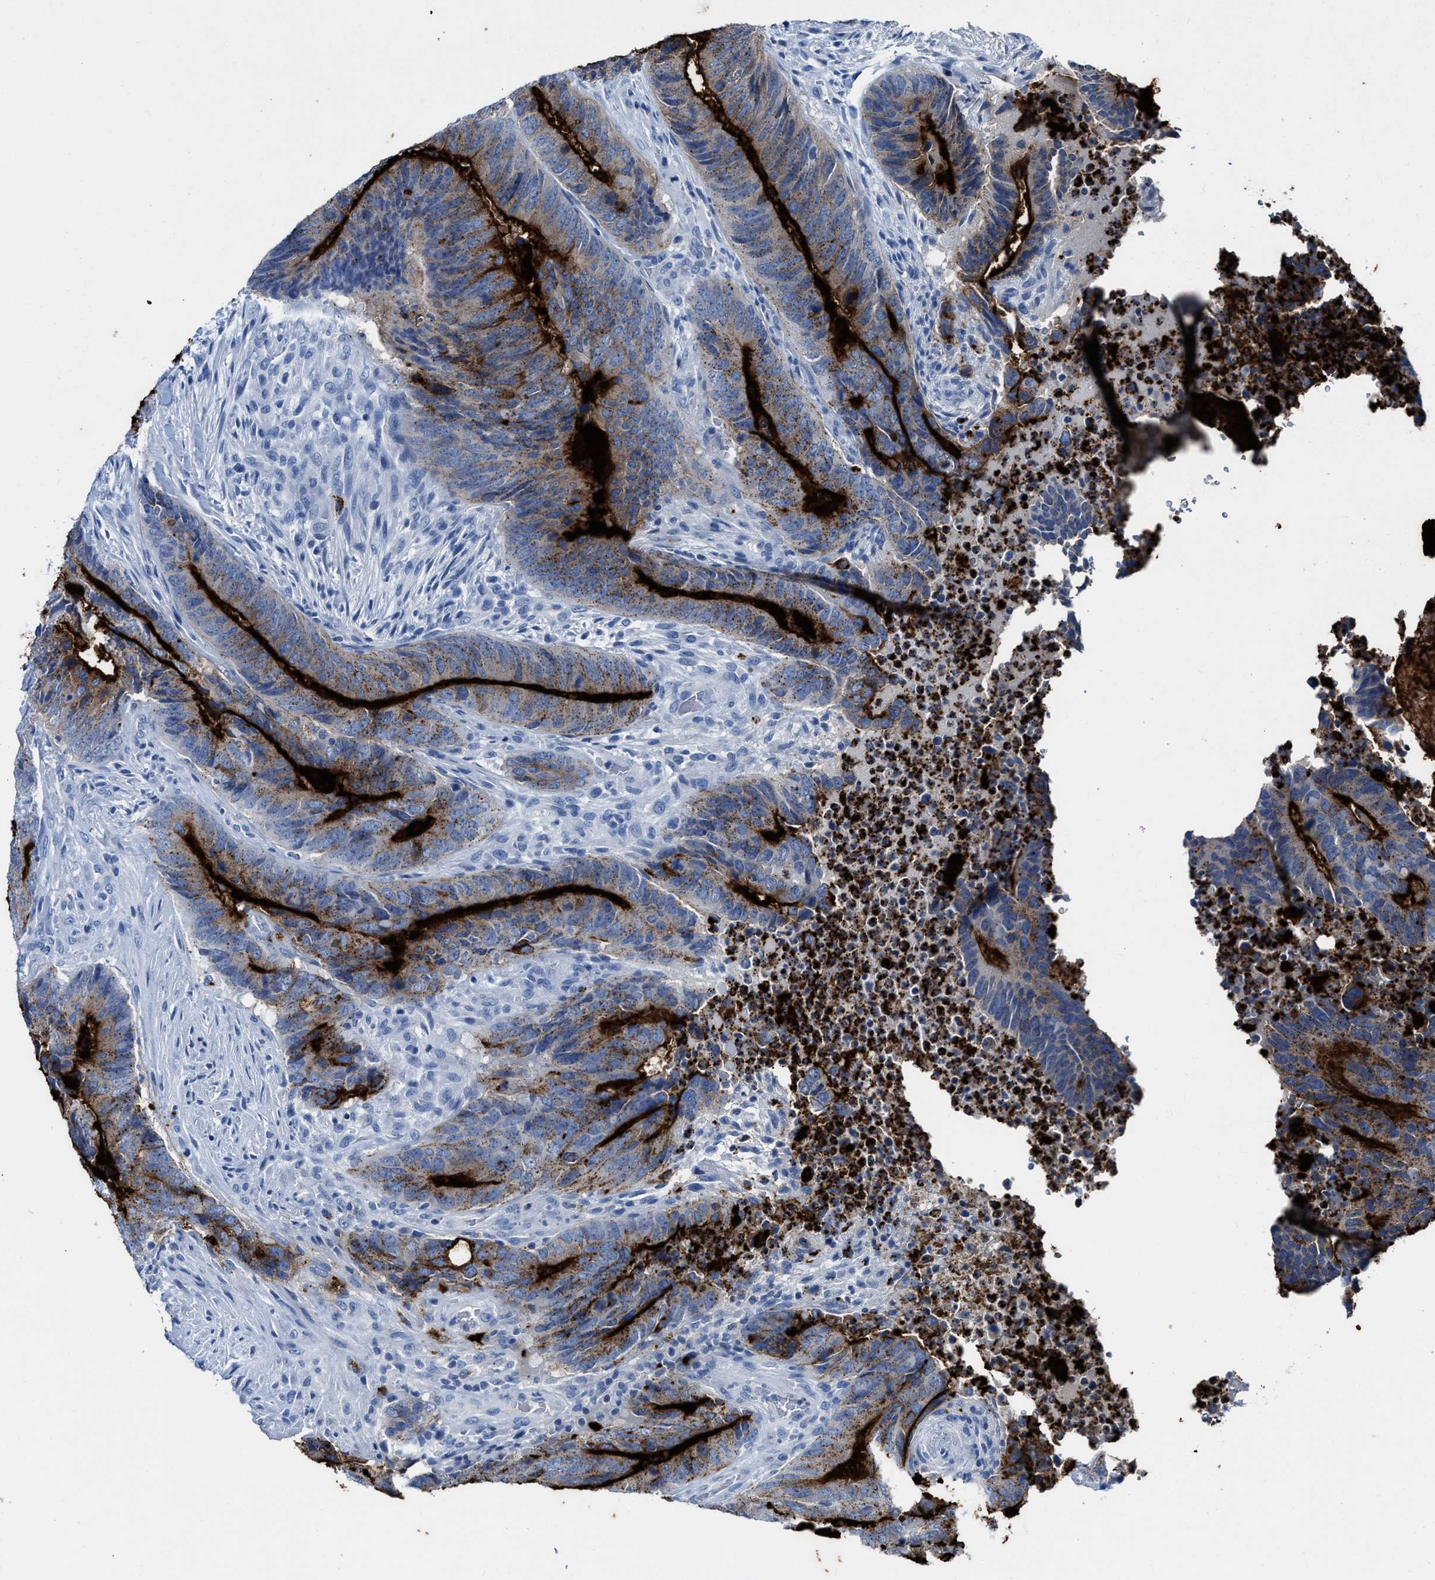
{"staining": {"intensity": "strong", "quantity": ">75%", "location": "cytoplasmic/membranous"}, "tissue": "colorectal cancer", "cell_type": "Tumor cells", "image_type": "cancer", "snomed": [{"axis": "morphology", "description": "Adenocarcinoma, NOS"}, {"axis": "topography", "description": "Colon"}], "caption": "This histopathology image reveals immunohistochemistry (IHC) staining of colorectal cancer, with high strong cytoplasmic/membranous staining in about >75% of tumor cells.", "gene": "CEACAM5", "patient": {"sex": "male", "age": 56}}